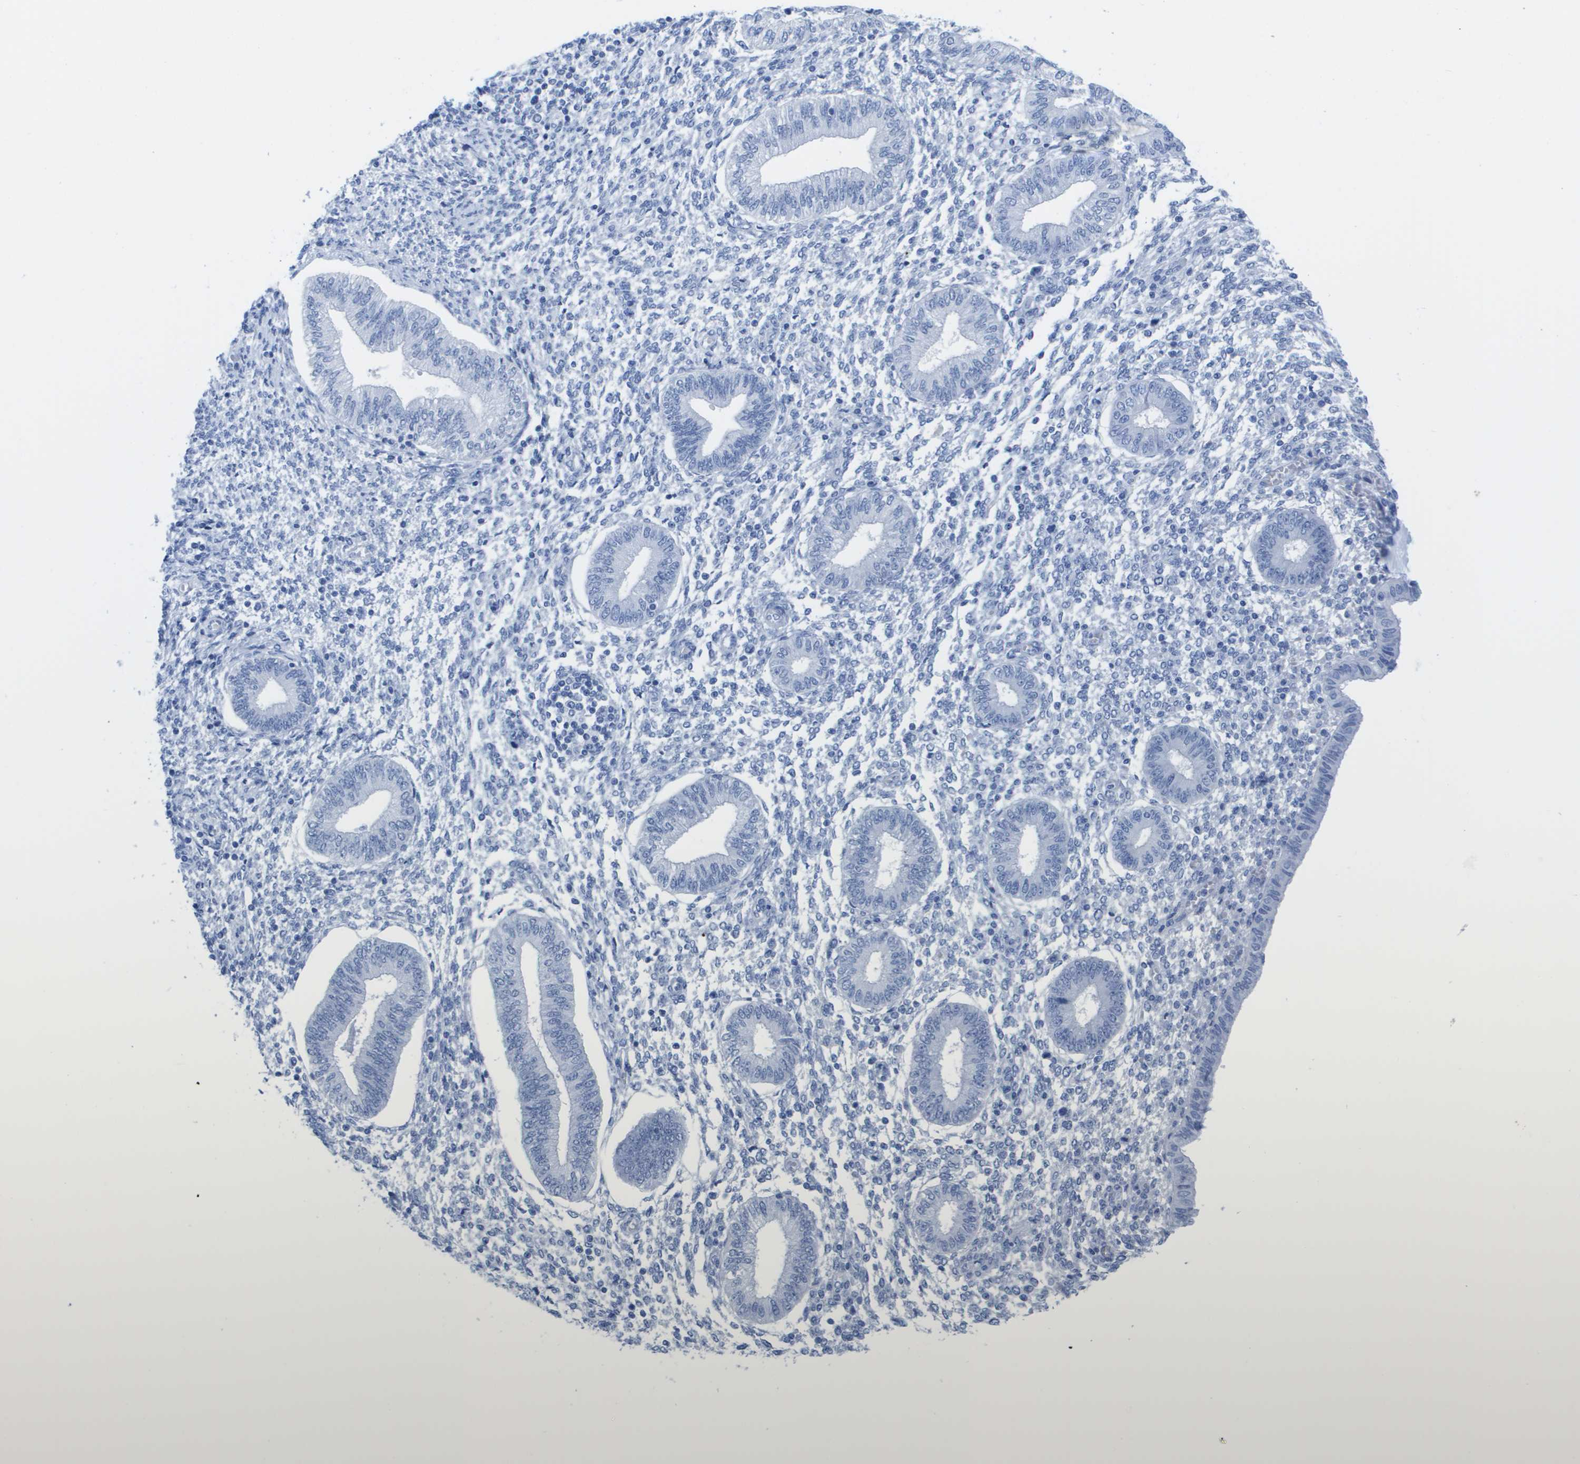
{"staining": {"intensity": "negative", "quantity": "none", "location": "none"}, "tissue": "endometrium", "cell_type": "Cells in endometrial stroma", "image_type": "normal", "snomed": [{"axis": "morphology", "description": "Normal tissue, NOS"}, {"axis": "topography", "description": "Endometrium"}], "caption": "Cells in endometrial stroma are negative for protein expression in benign human endometrium. (Immunohistochemistry, brightfield microscopy, high magnification).", "gene": "KCNA3", "patient": {"sex": "female", "age": 50}}